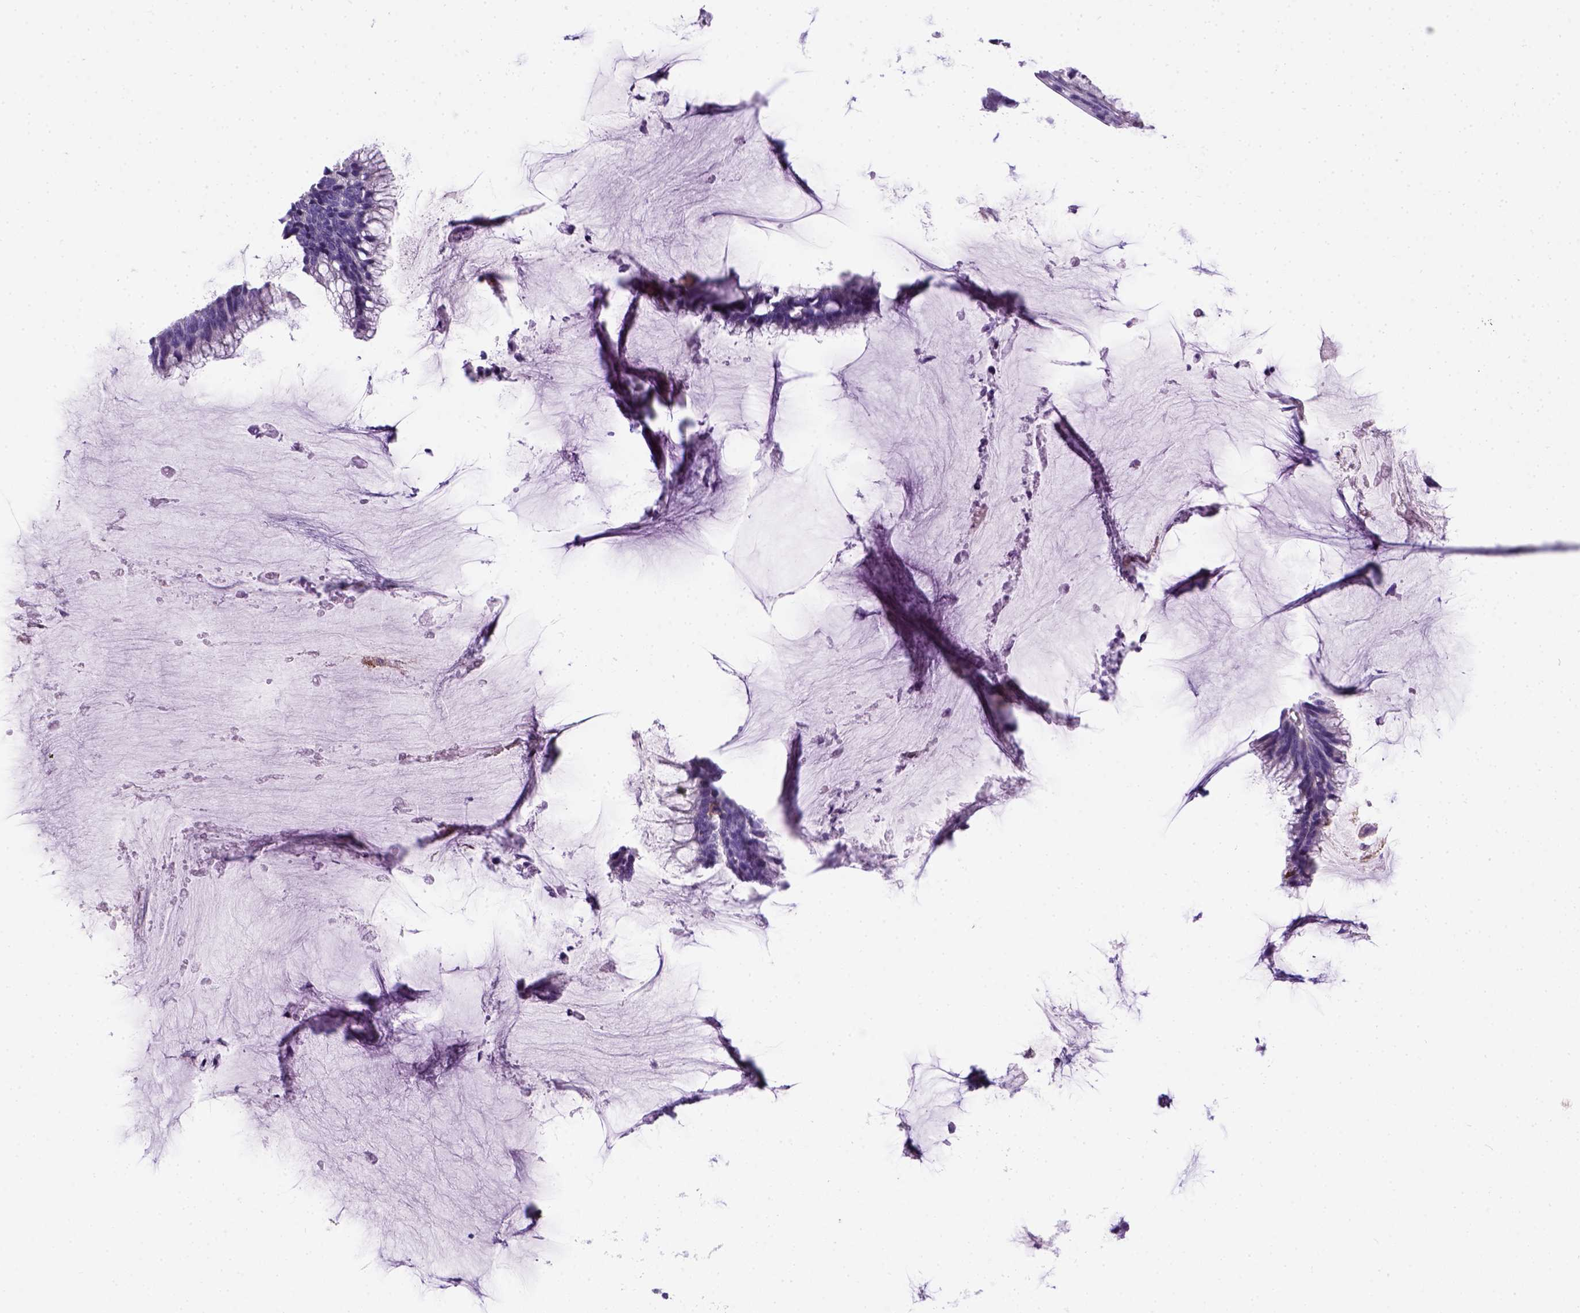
{"staining": {"intensity": "negative", "quantity": "none", "location": "none"}, "tissue": "ovarian cancer", "cell_type": "Tumor cells", "image_type": "cancer", "snomed": [{"axis": "morphology", "description": "Cystadenocarcinoma, mucinous, NOS"}, {"axis": "topography", "description": "Ovary"}], "caption": "DAB (3,3'-diaminobenzidine) immunohistochemical staining of human ovarian cancer displays no significant staining in tumor cells.", "gene": "ITGAX", "patient": {"sex": "female", "age": 38}}